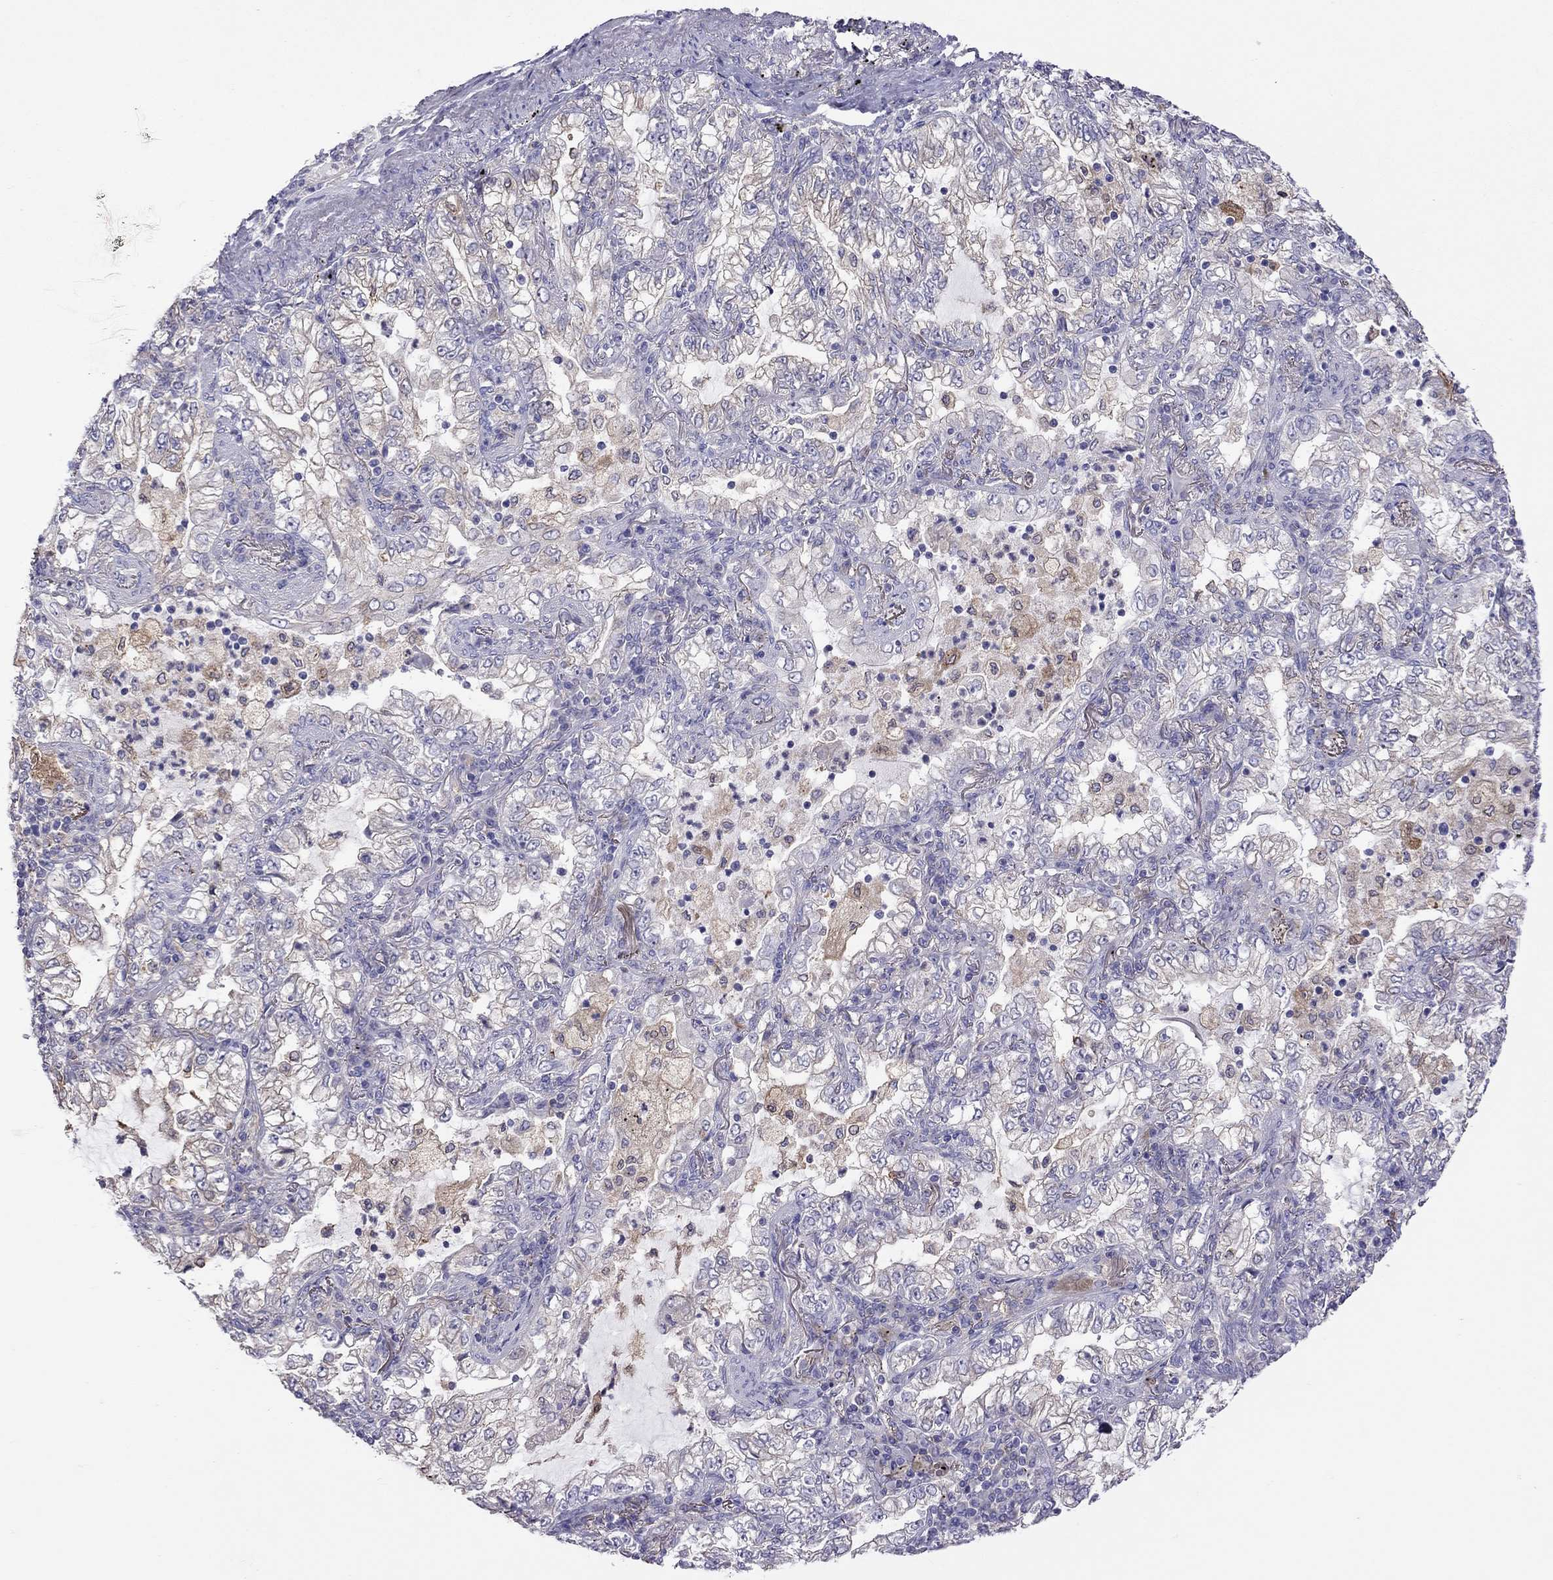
{"staining": {"intensity": "negative", "quantity": "none", "location": "none"}, "tissue": "lung cancer", "cell_type": "Tumor cells", "image_type": "cancer", "snomed": [{"axis": "morphology", "description": "Adenocarcinoma, NOS"}, {"axis": "topography", "description": "Lung"}], "caption": "Immunohistochemistry histopathology image of neoplastic tissue: human lung cancer stained with DAB exhibits no significant protein expression in tumor cells.", "gene": "ALOX15B", "patient": {"sex": "female", "age": 73}}